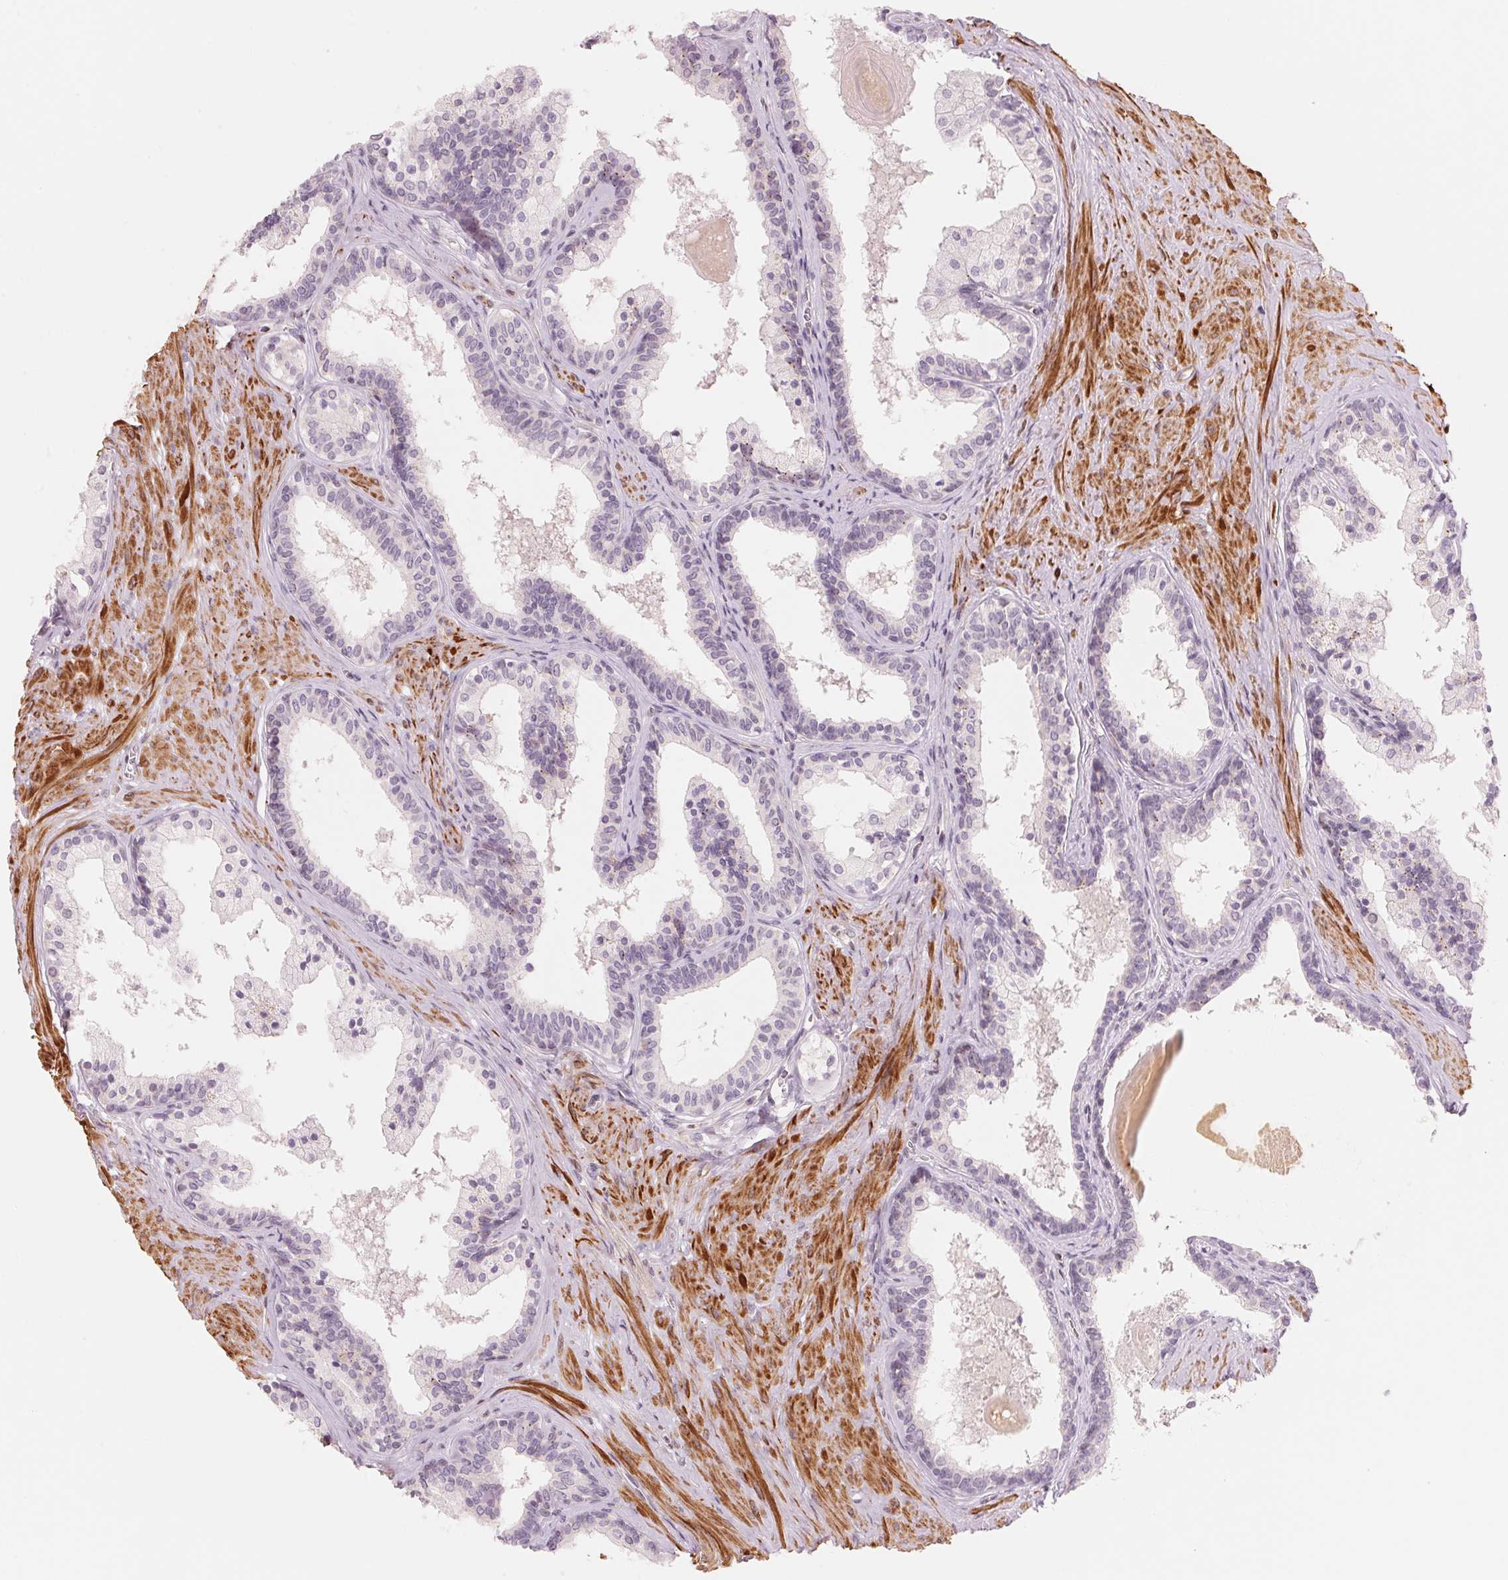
{"staining": {"intensity": "negative", "quantity": "none", "location": "none"}, "tissue": "prostate", "cell_type": "Glandular cells", "image_type": "normal", "snomed": [{"axis": "morphology", "description": "Normal tissue, NOS"}, {"axis": "topography", "description": "Prostate"}], "caption": "The immunohistochemistry photomicrograph has no significant positivity in glandular cells of prostate. Brightfield microscopy of IHC stained with DAB (3,3'-diaminobenzidine) (brown) and hematoxylin (blue), captured at high magnification.", "gene": "SLC17A4", "patient": {"sex": "male", "age": 61}}